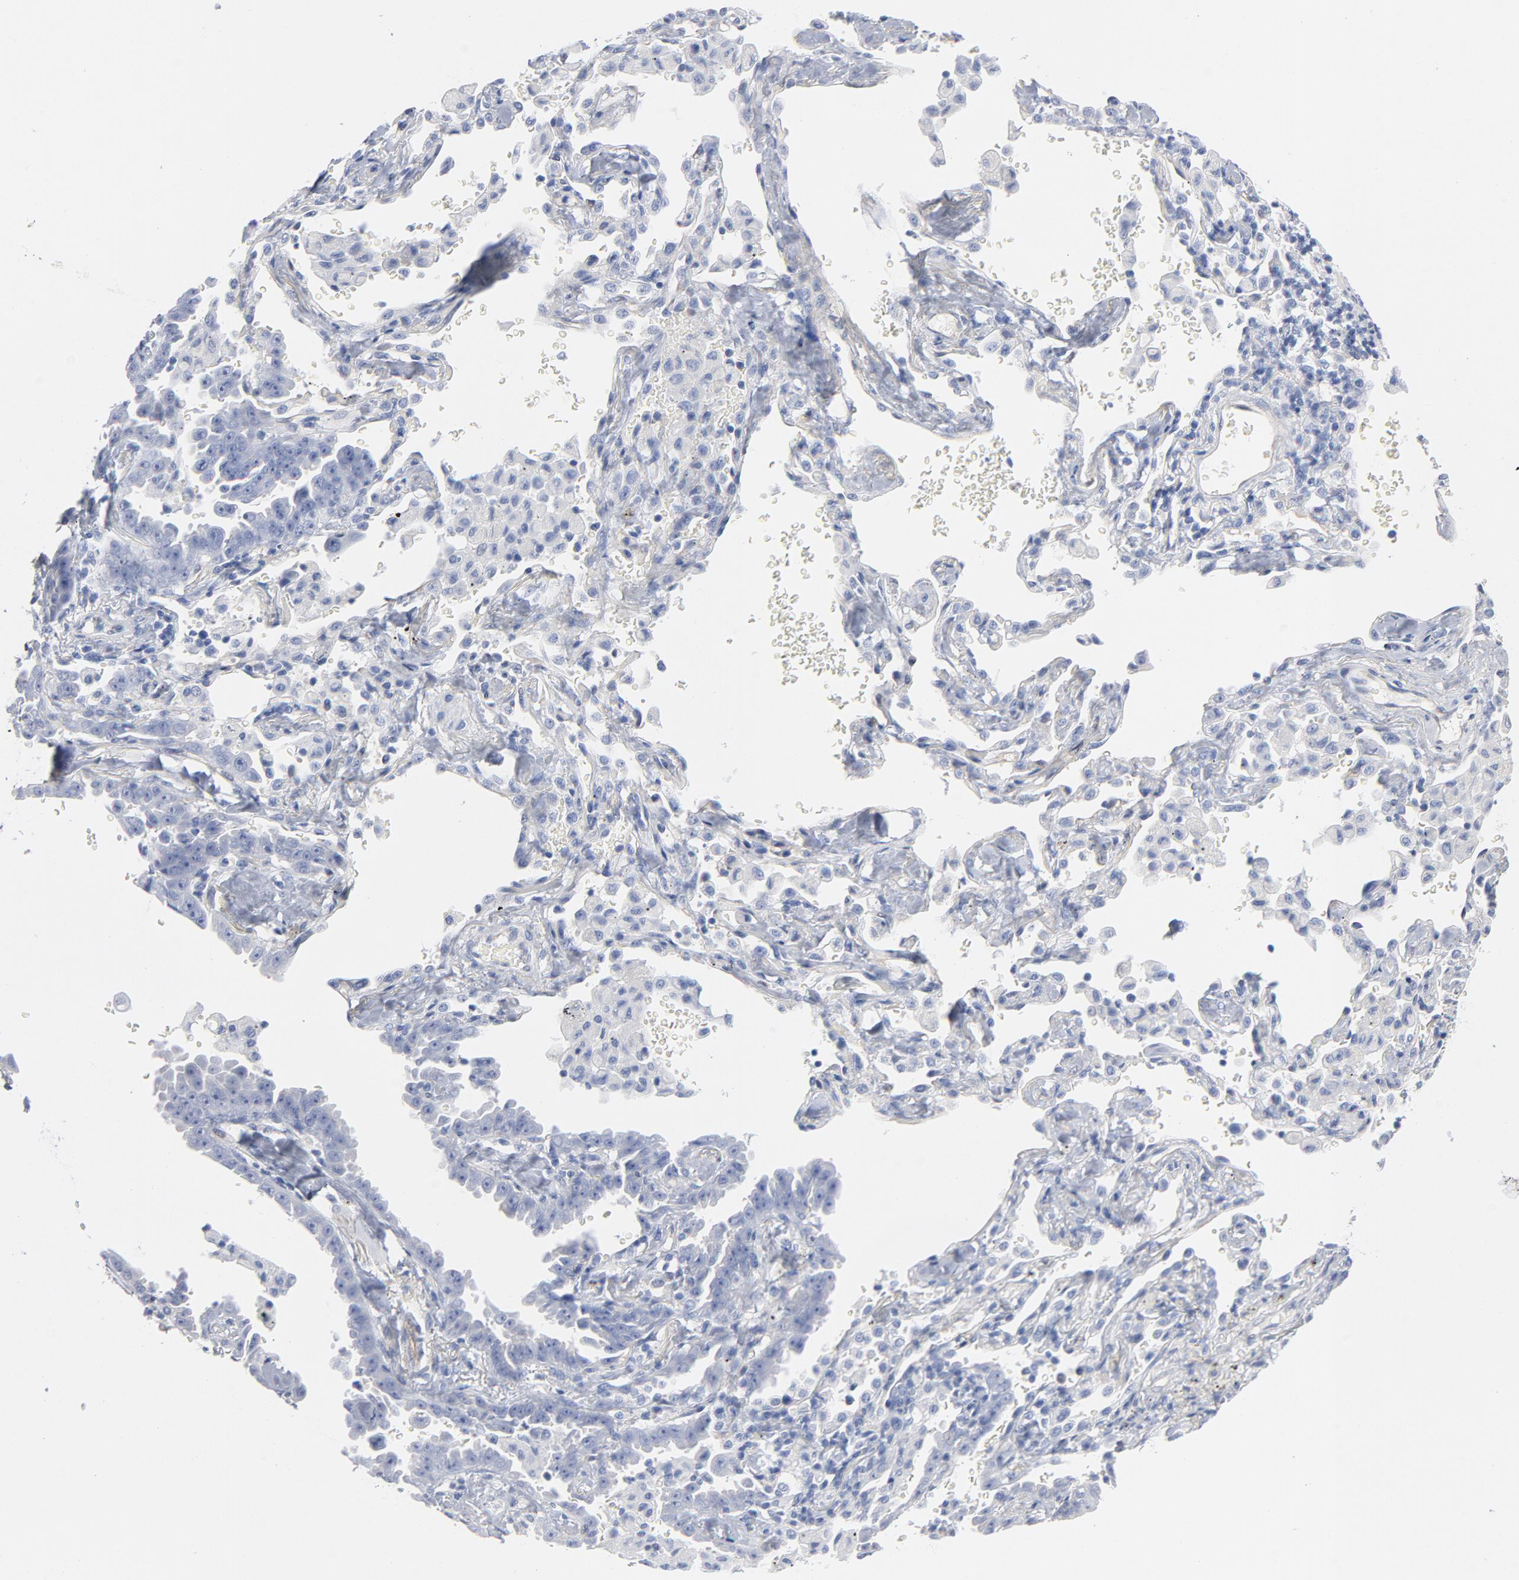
{"staining": {"intensity": "negative", "quantity": "none", "location": "none"}, "tissue": "lung cancer", "cell_type": "Tumor cells", "image_type": "cancer", "snomed": [{"axis": "morphology", "description": "Adenocarcinoma, NOS"}, {"axis": "topography", "description": "Lung"}], "caption": "Immunohistochemistry histopathology image of neoplastic tissue: lung adenocarcinoma stained with DAB (3,3'-diaminobenzidine) displays no significant protein positivity in tumor cells.", "gene": "SHANK3", "patient": {"sex": "female", "age": 64}}